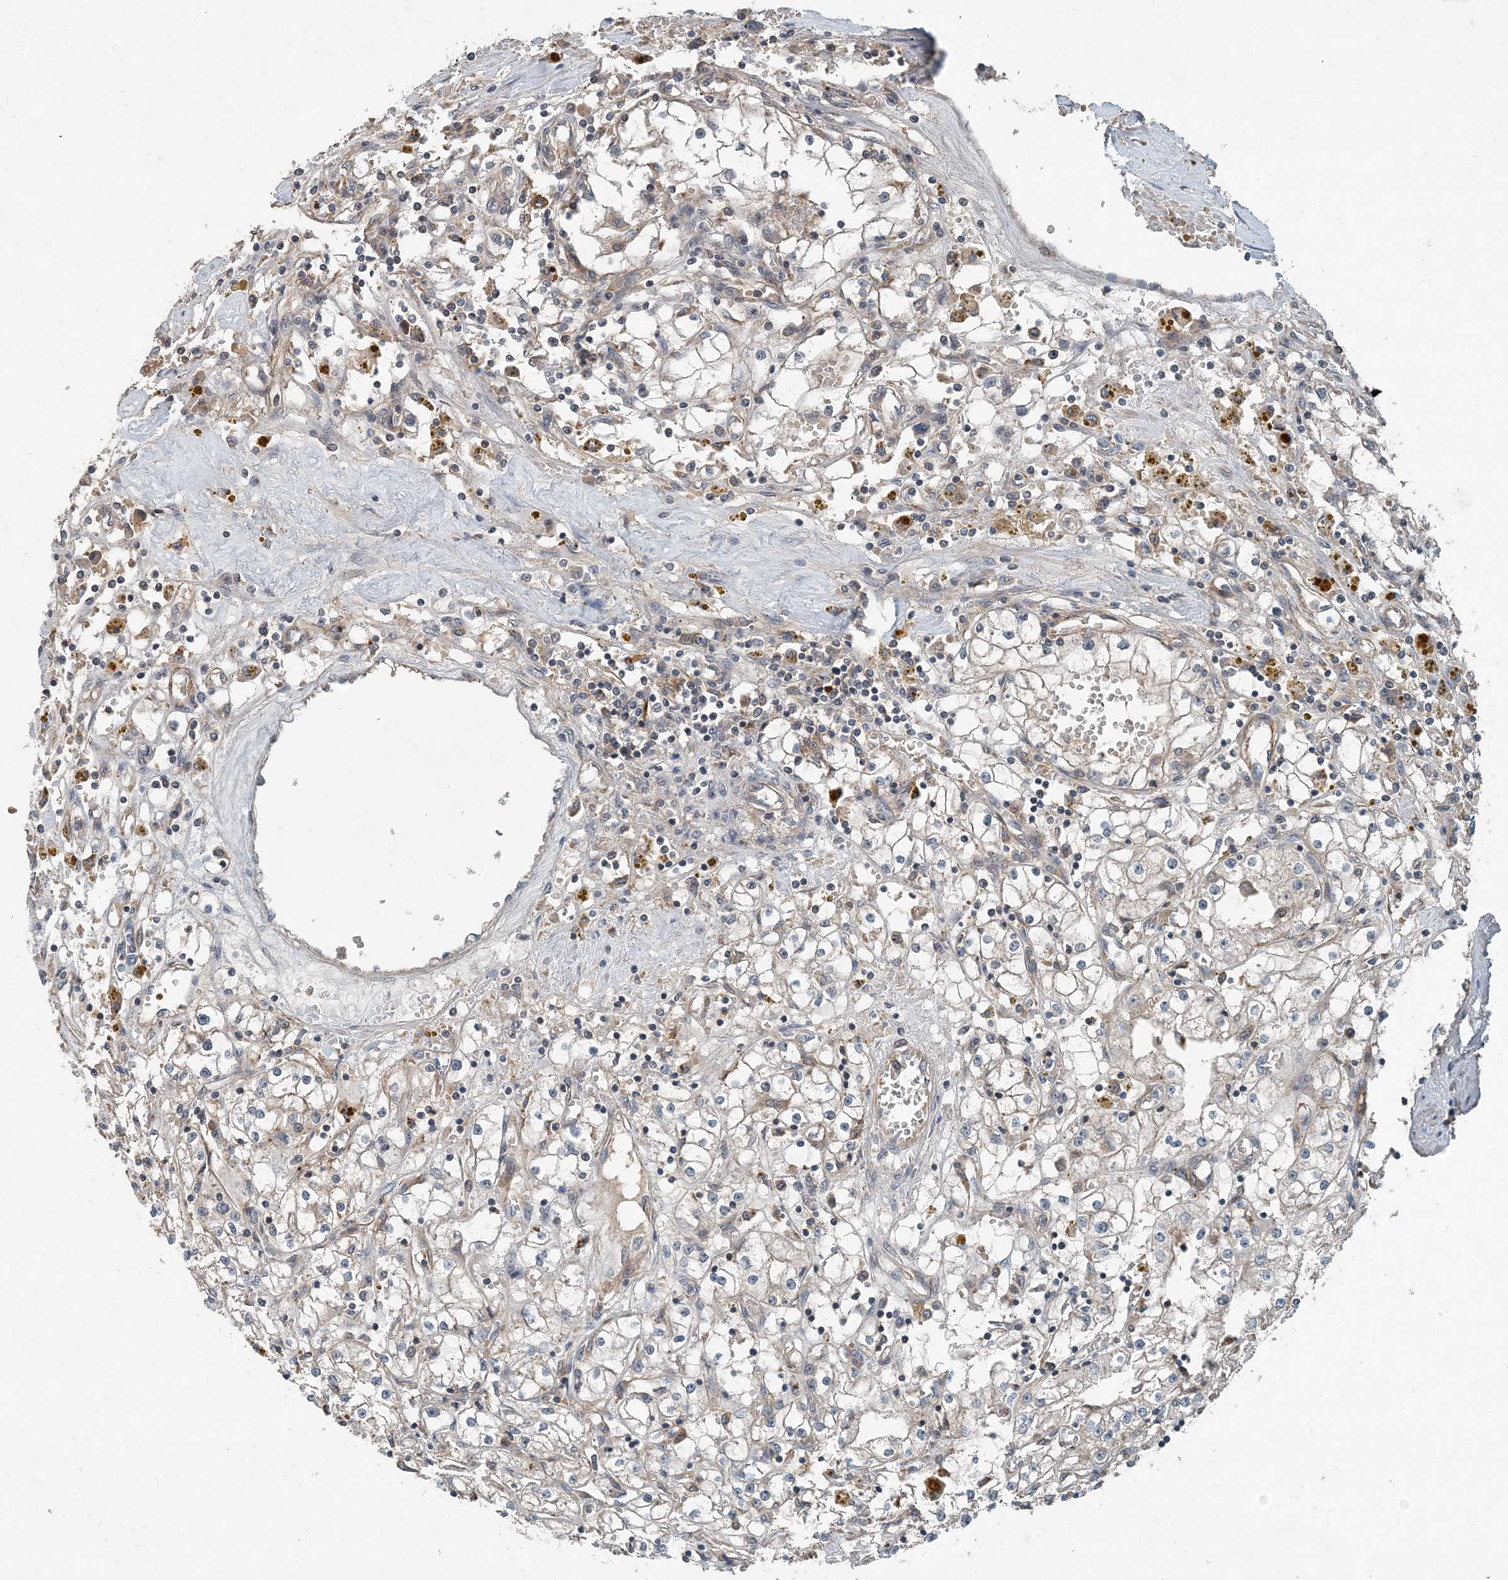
{"staining": {"intensity": "negative", "quantity": "none", "location": "none"}, "tissue": "renal cancer", "cell_type": "Tumor cells", "image_type": "cancer", "snomed": [{"axis": "morphology", "description": "Adenocarcinoma, NOS"}, {"axis": "topography", "description": "Kidney"}], "caption": "There is no significant positivity in tumor cells of renal adenocarcinoma.", "gene": "SMPD3", "patient": {"sex": "male", "age": 56}}